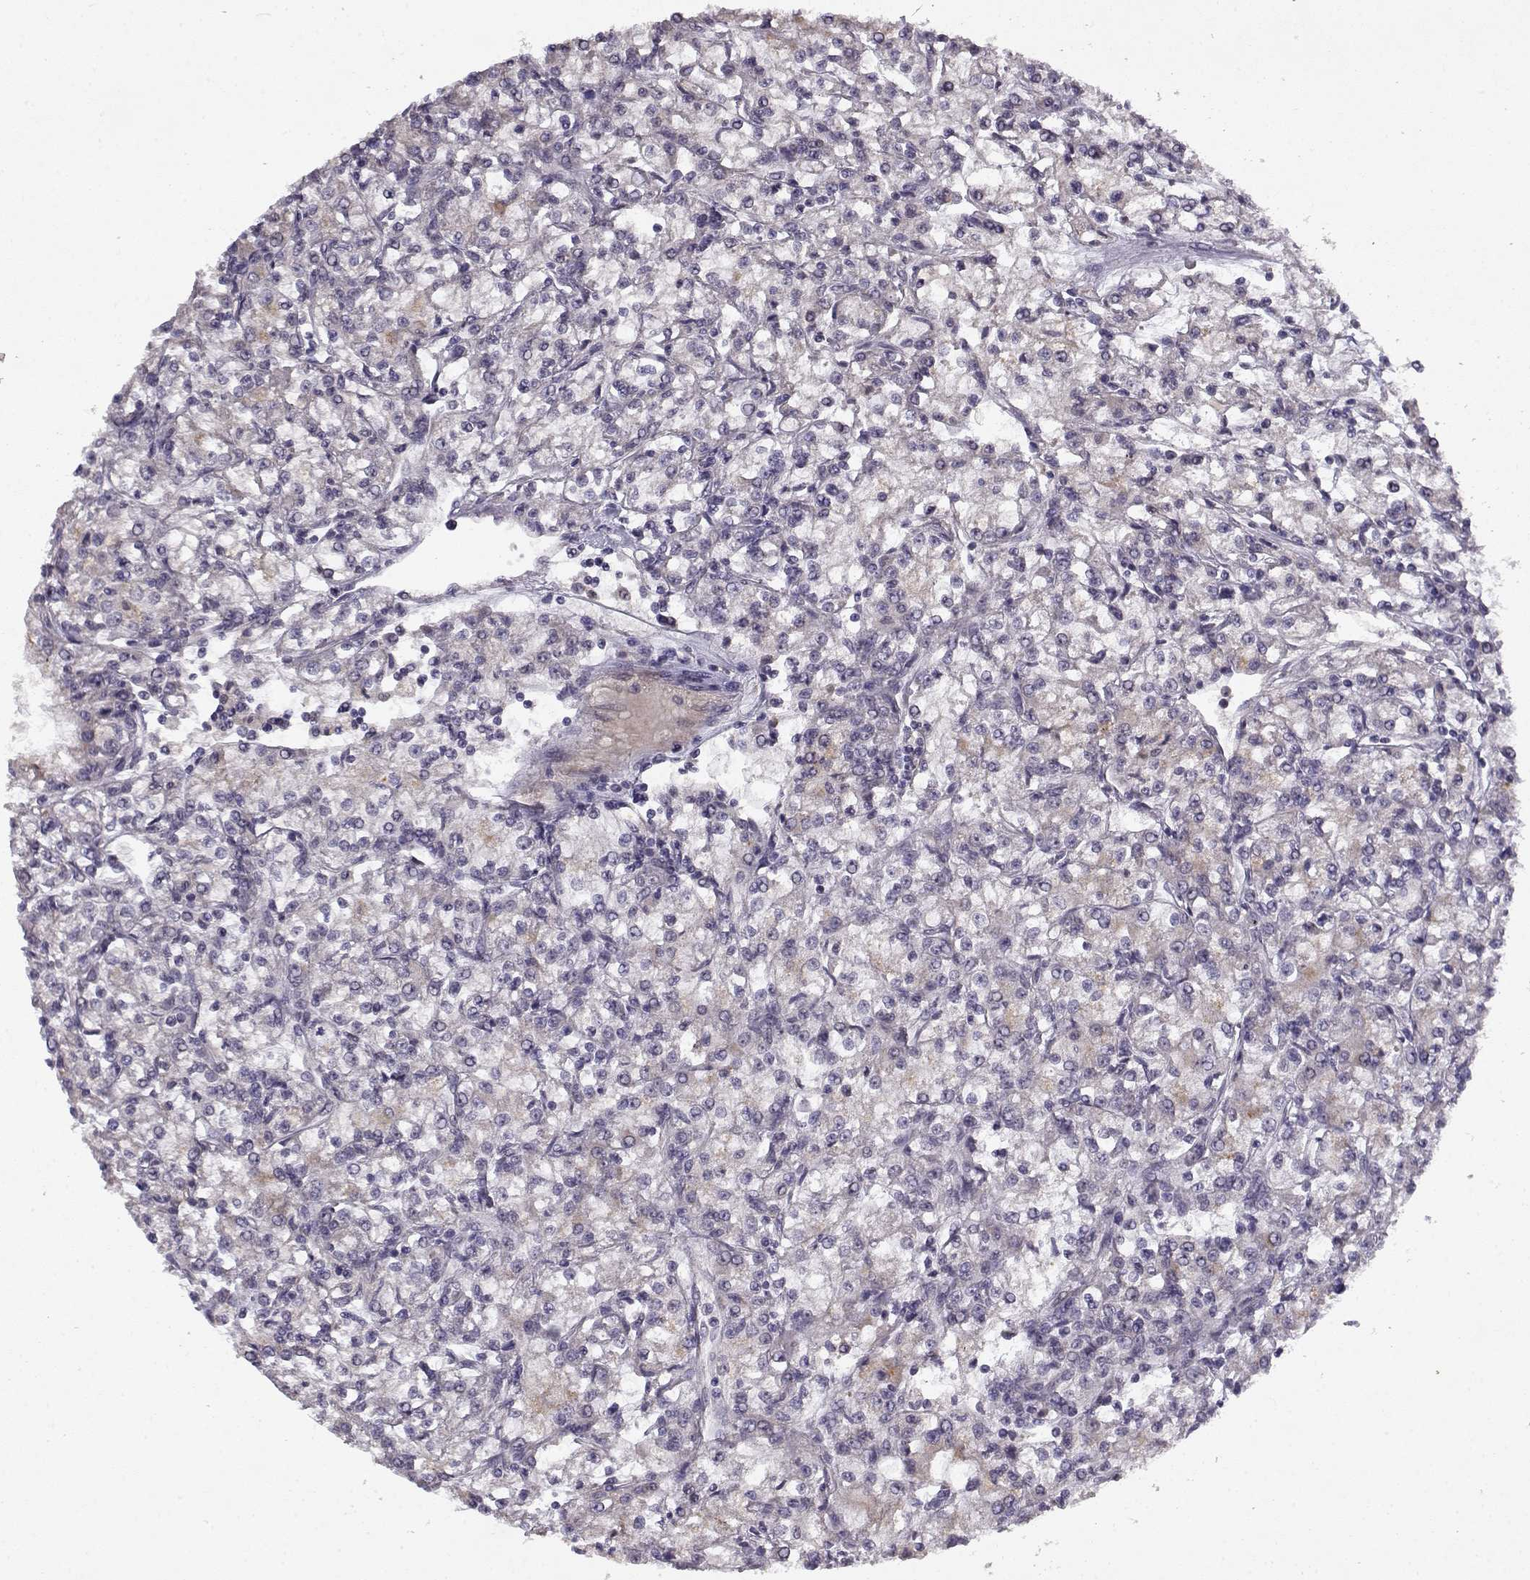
{"staining": {"intensity": "negative", "quantity": "none", "location": "none"}, "tissue": "renal cancer", "cell_type": "Tumor cells", "image_type": "cancer", "snomed": [{"axis": "morphology", "description": "Adenocarcinoma, NOS"}, {"axis": "topography", "description": "Kidney"}], "caption": "DAB immunohistochemical staining of adenocarcinoma (renal) exhibits no significant expression in tumor cells.", "gene": "BMX", "patient": {"sex": "female", "age": 59}}